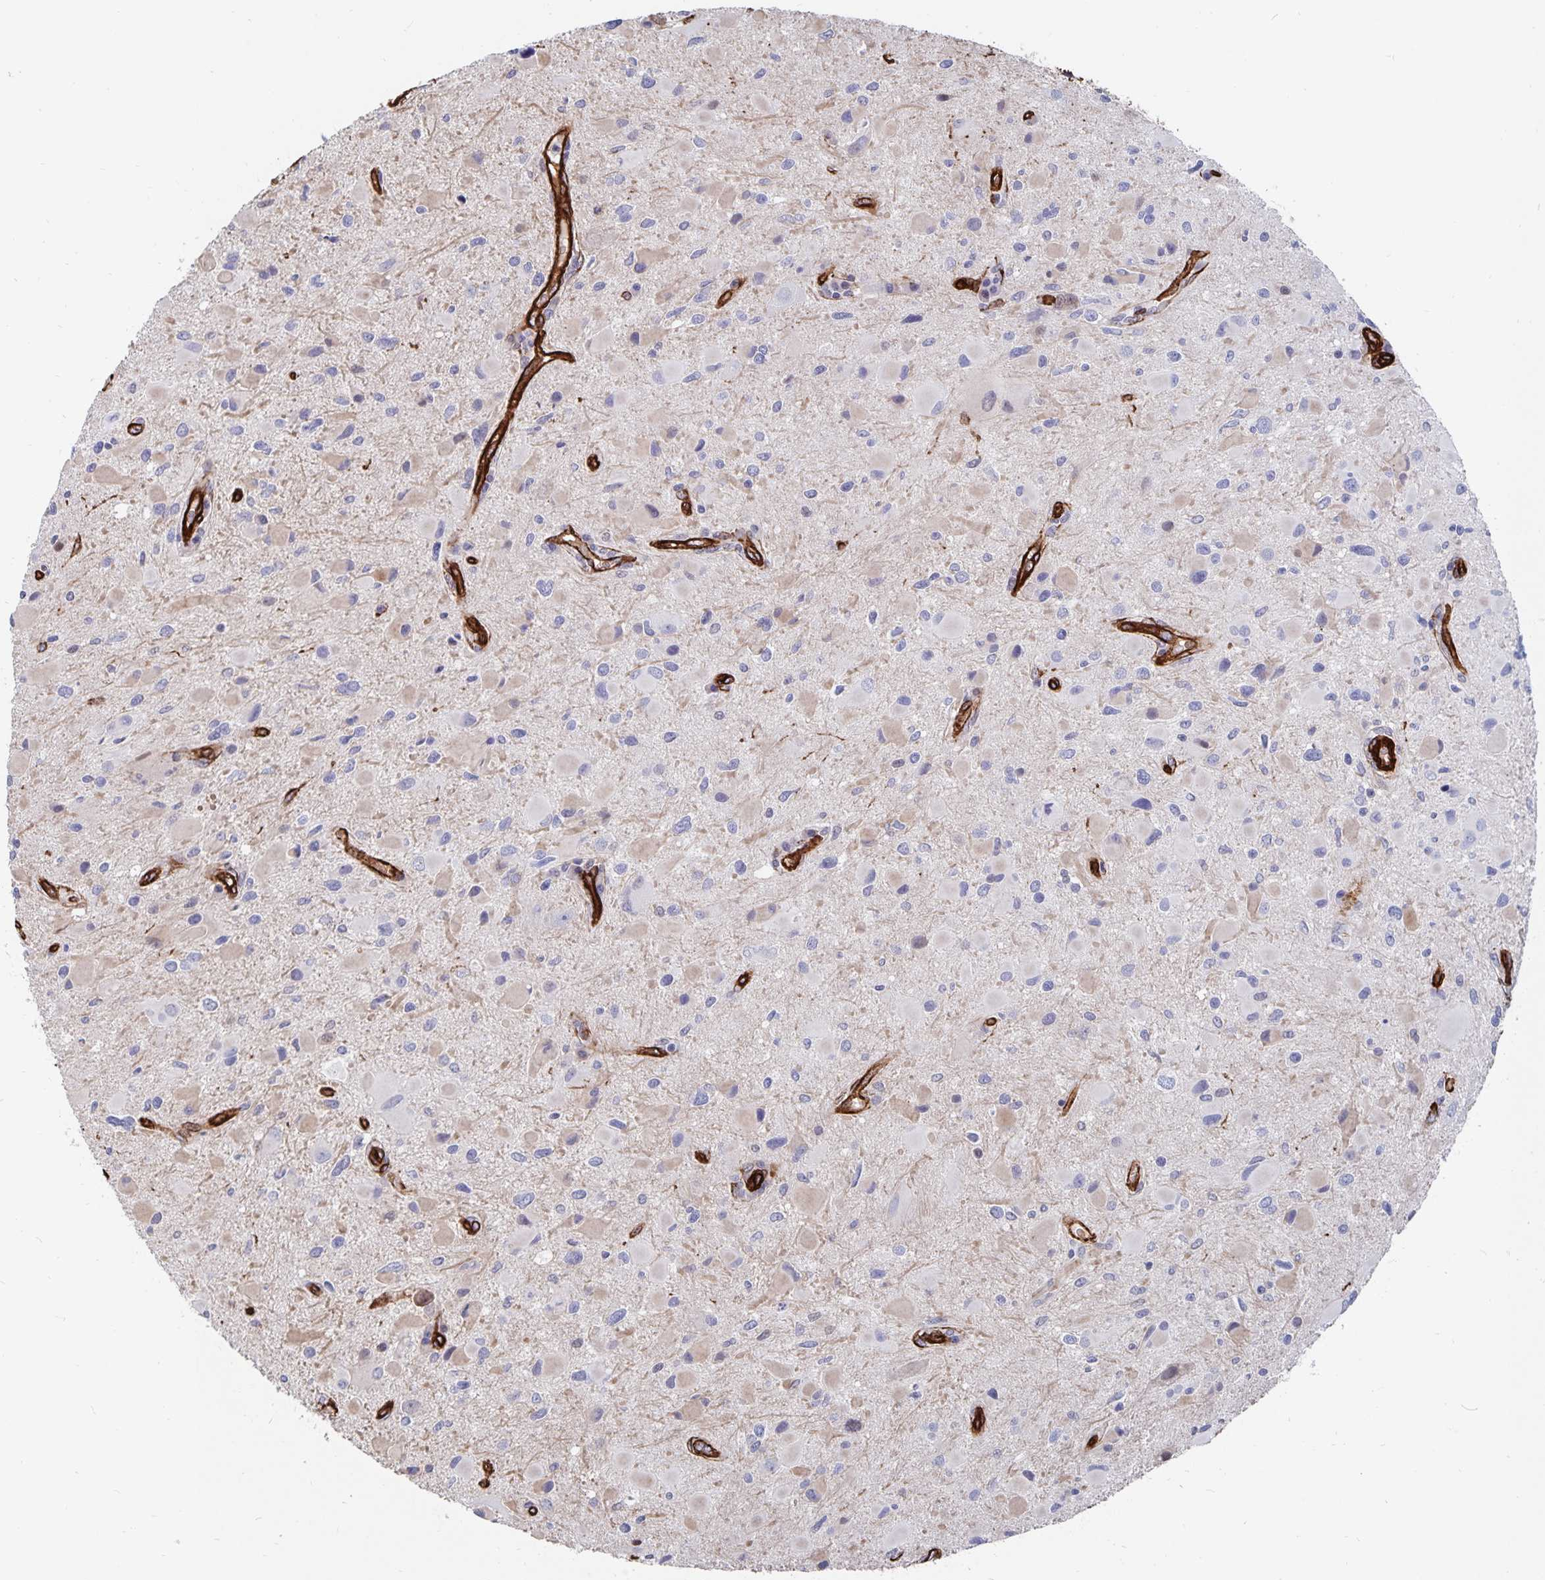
{"staining": {"intensity": "negative", "quantity": "none", "location": "none"}, "tissue": "glioma", "cell_type": "Tumor cells", "image_type": "cancer", "snomed": [{"axis": "morphology", "description": "Glioma, malignant, Low grade"}, {"axis": "topography", "description": "Brain"}], "caption": "Immunohistochemical staining of malignant low-grade glioma displays no significant positivity in tumor cells.", "gene": "DCHS2", "patient": {"sex": "female", "age": 32}}